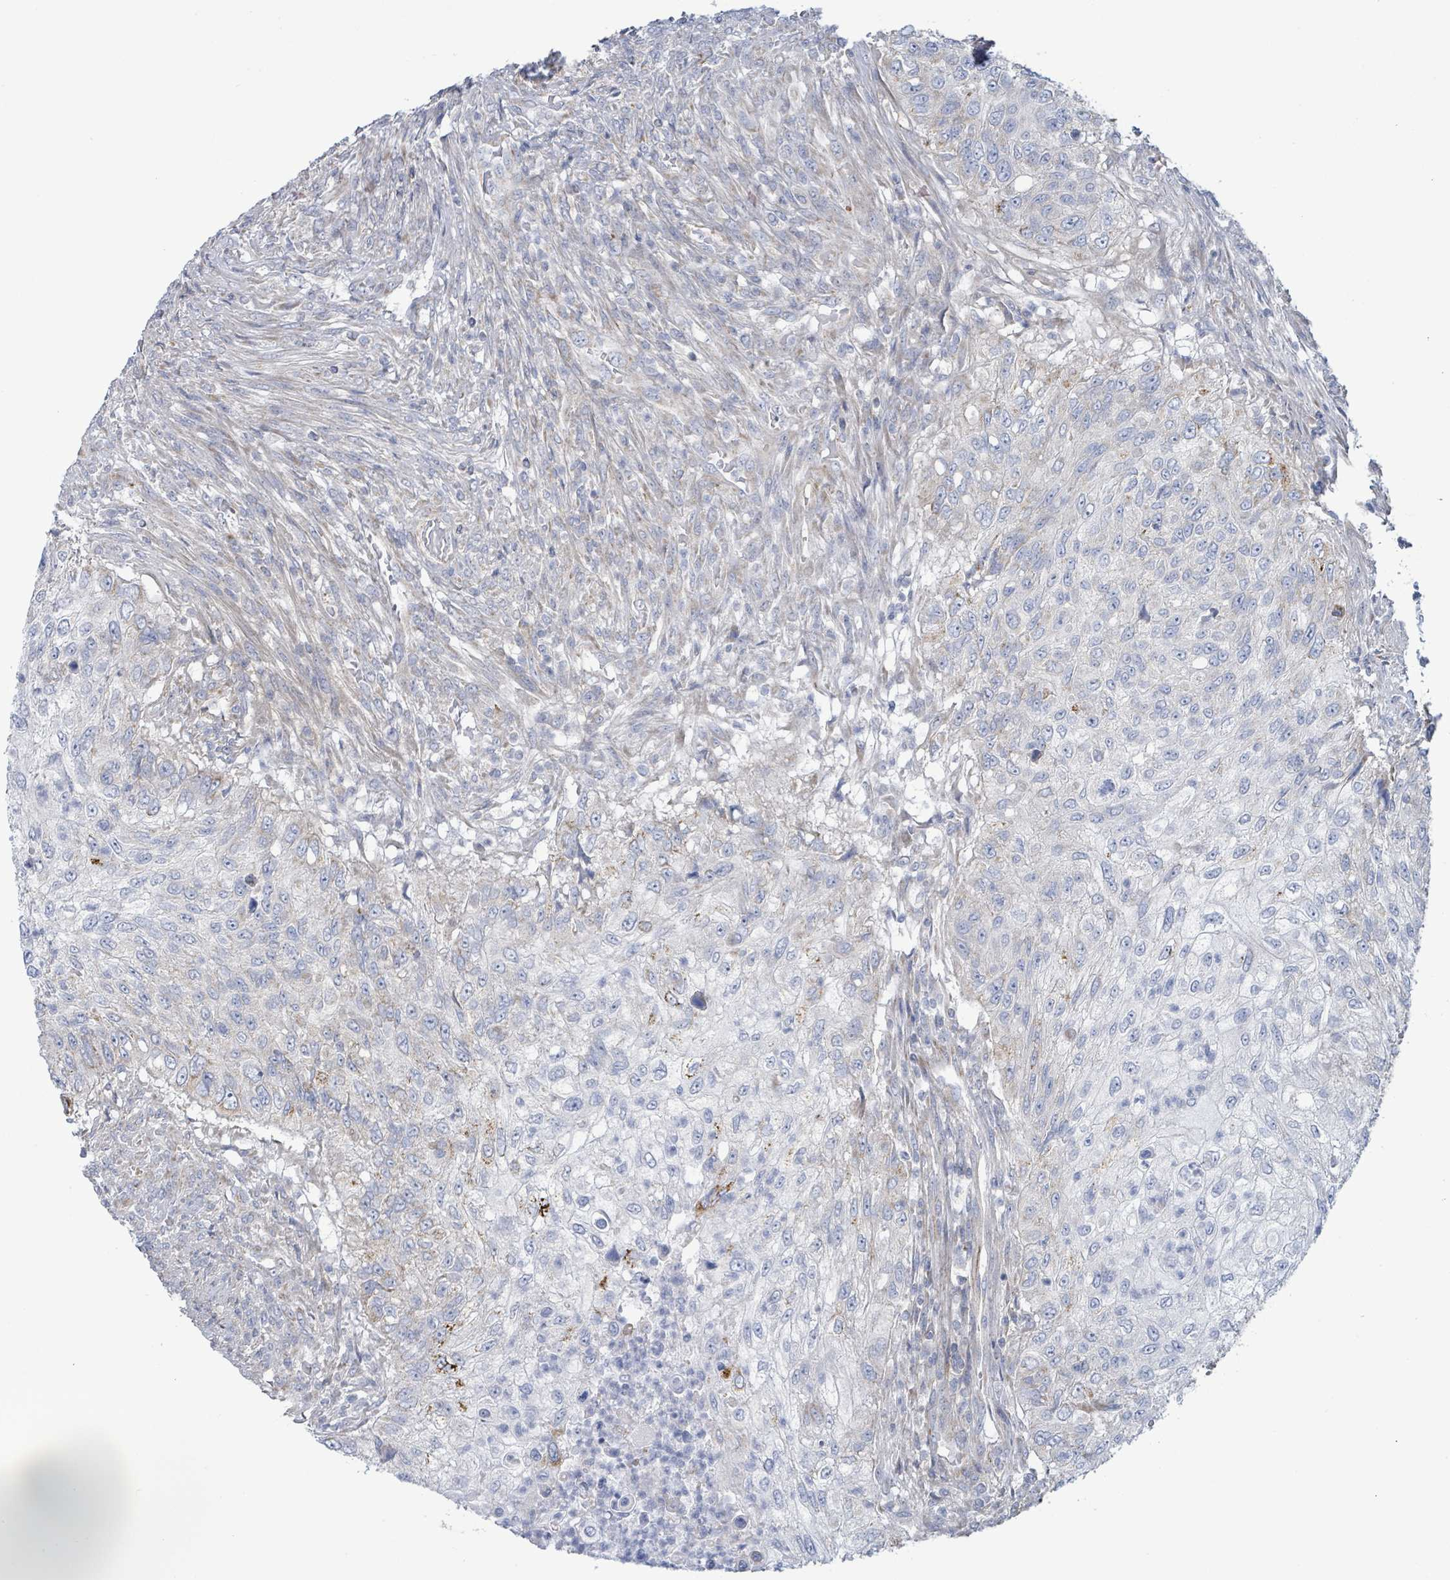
{"staining": {"intensity": "negative", "quantity": "none", "location": "none"}, "tissue": "urothelial cancer", "cell_type": "Tumor cells", "image_type": "cancer", "snomed": [{"axis": "morphology", "description": "Urothelial carcinoma, High grade"}, {"axis": "topography", "description": "Urinary bladder"}], "caption": "Tumor cells show no significant protein staining in high-grade urothelial carcinoma. (DAB immunohistochemistry (IHC), high magnification).", "gene": "ALG12", "patient": {"sex": "female", "age": 60}}